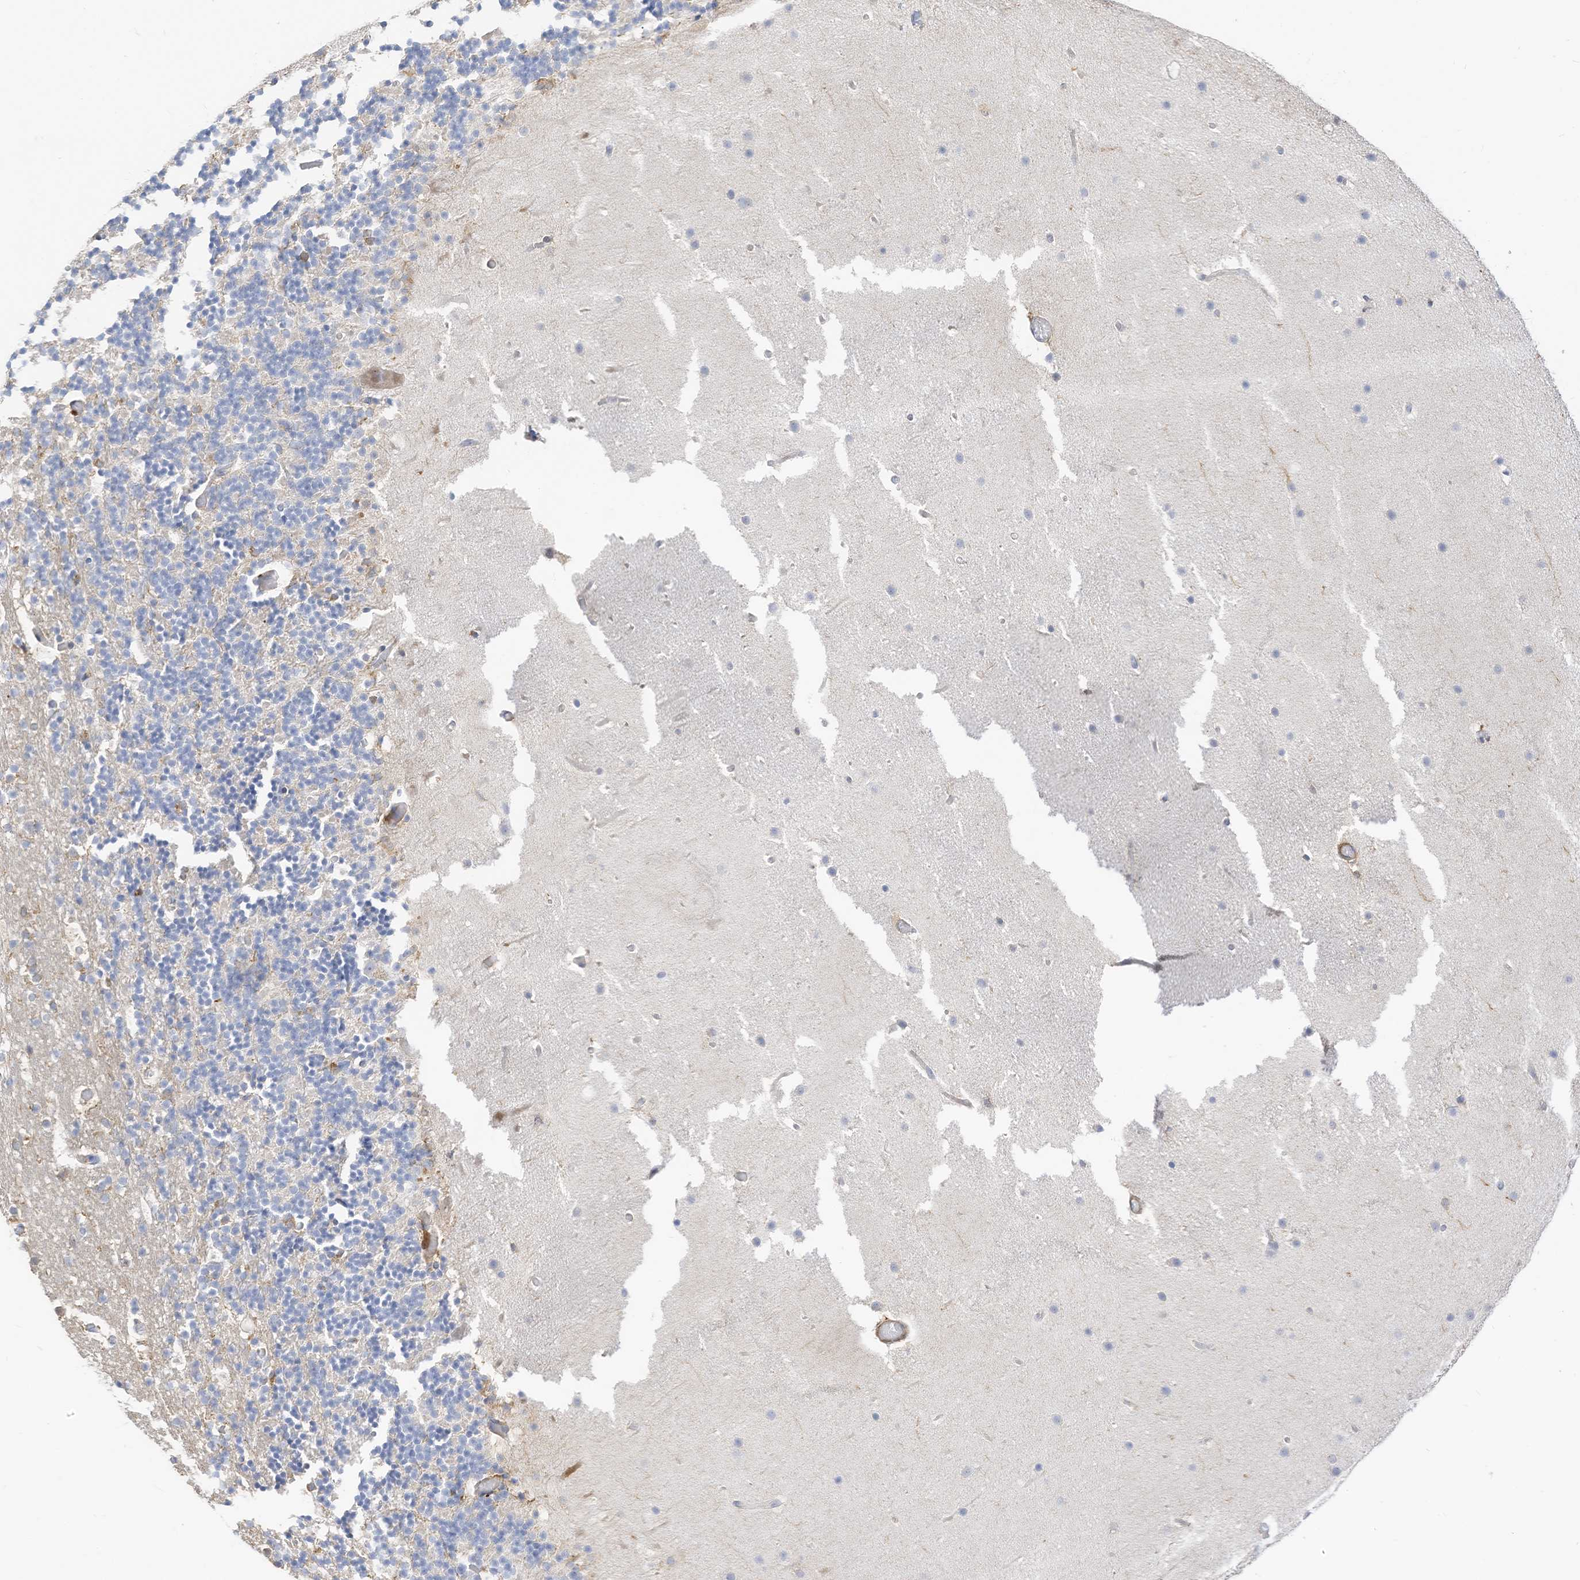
{"staining": {"intensity": "negative", "quantity": "none", "location": "none"}, "tissue": "cerebellum", "cell_type": "Cells in granular layer", "image_type": "normal", "snomed": [{"axis": "morphology", "description": "Normal tissue, NOS"}, {"axis": "topography", "description": "Cerebellum"}], "caption": "This photomicrograph is of unremarkable cerebellum stained with IHC to label a protein in brown with the nuclei are counter-stained blue. There is no expression in cells in granular layer. (IHC, brightfield microscopy, high magnification).", "gene": "ATP13A1", "patient": {"sex": "male", "age": 57}}